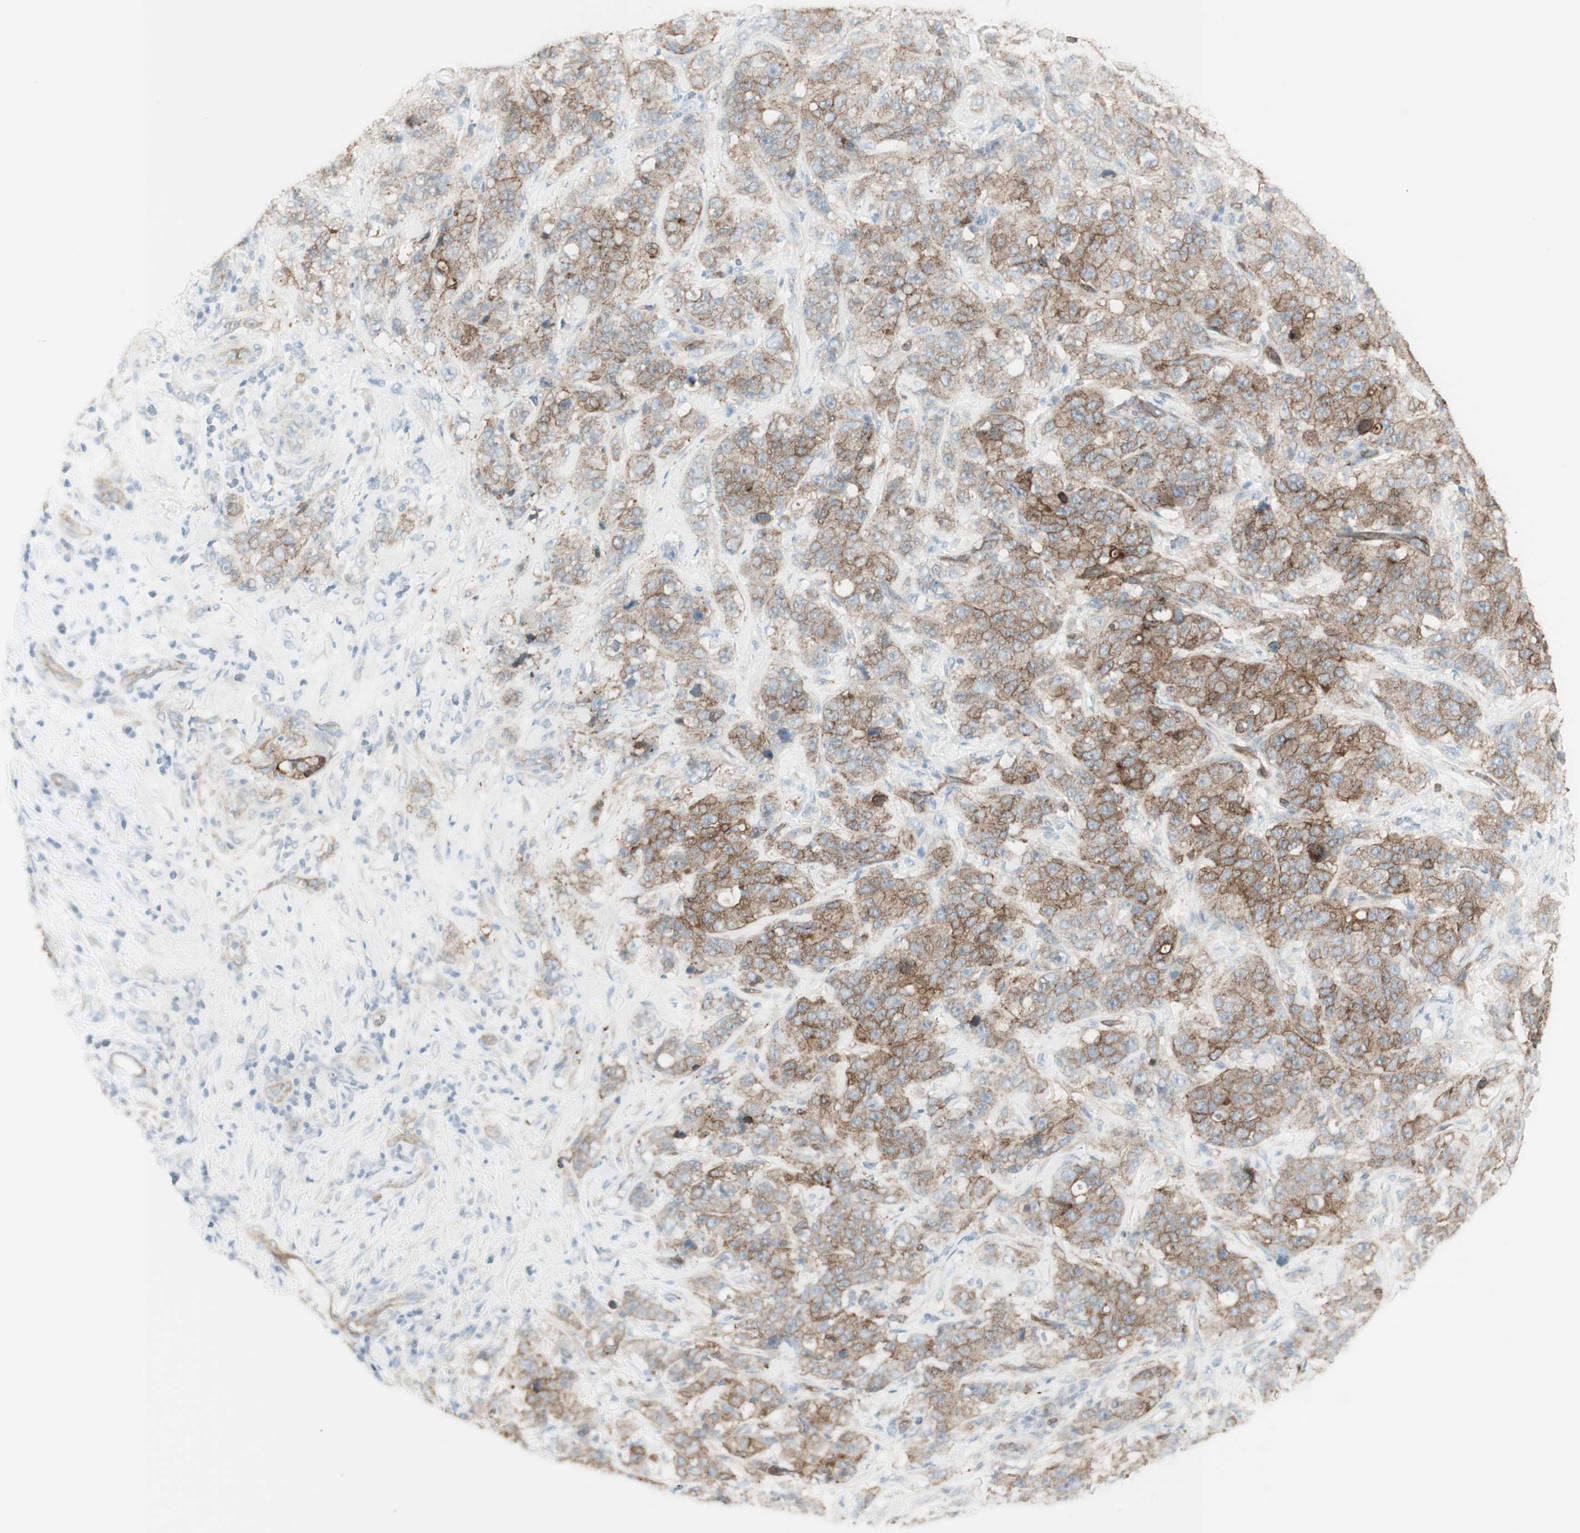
{"staining": {"intensity": "moderate", "quantity": "25%-75%", "location": "cytoplasmic/membranous"}, "tissue": "stomach cancer", "cell_type": "Tumor cells", "image_type": "cancer", "snomed": [{"axis": "morphology", "description": "Adenocarcinoma, NOS"}, {"axis": "topography", "description": "Stomach"}], "caption": "Brown immunohistochemical staining in human stomach adenocarcinoma exhibits moderate cytoplasmic/membranous expression in about 25%-75% of tumor cells.", "gene": "MYO6", "patient": {"sex": "male", "age": 48}}